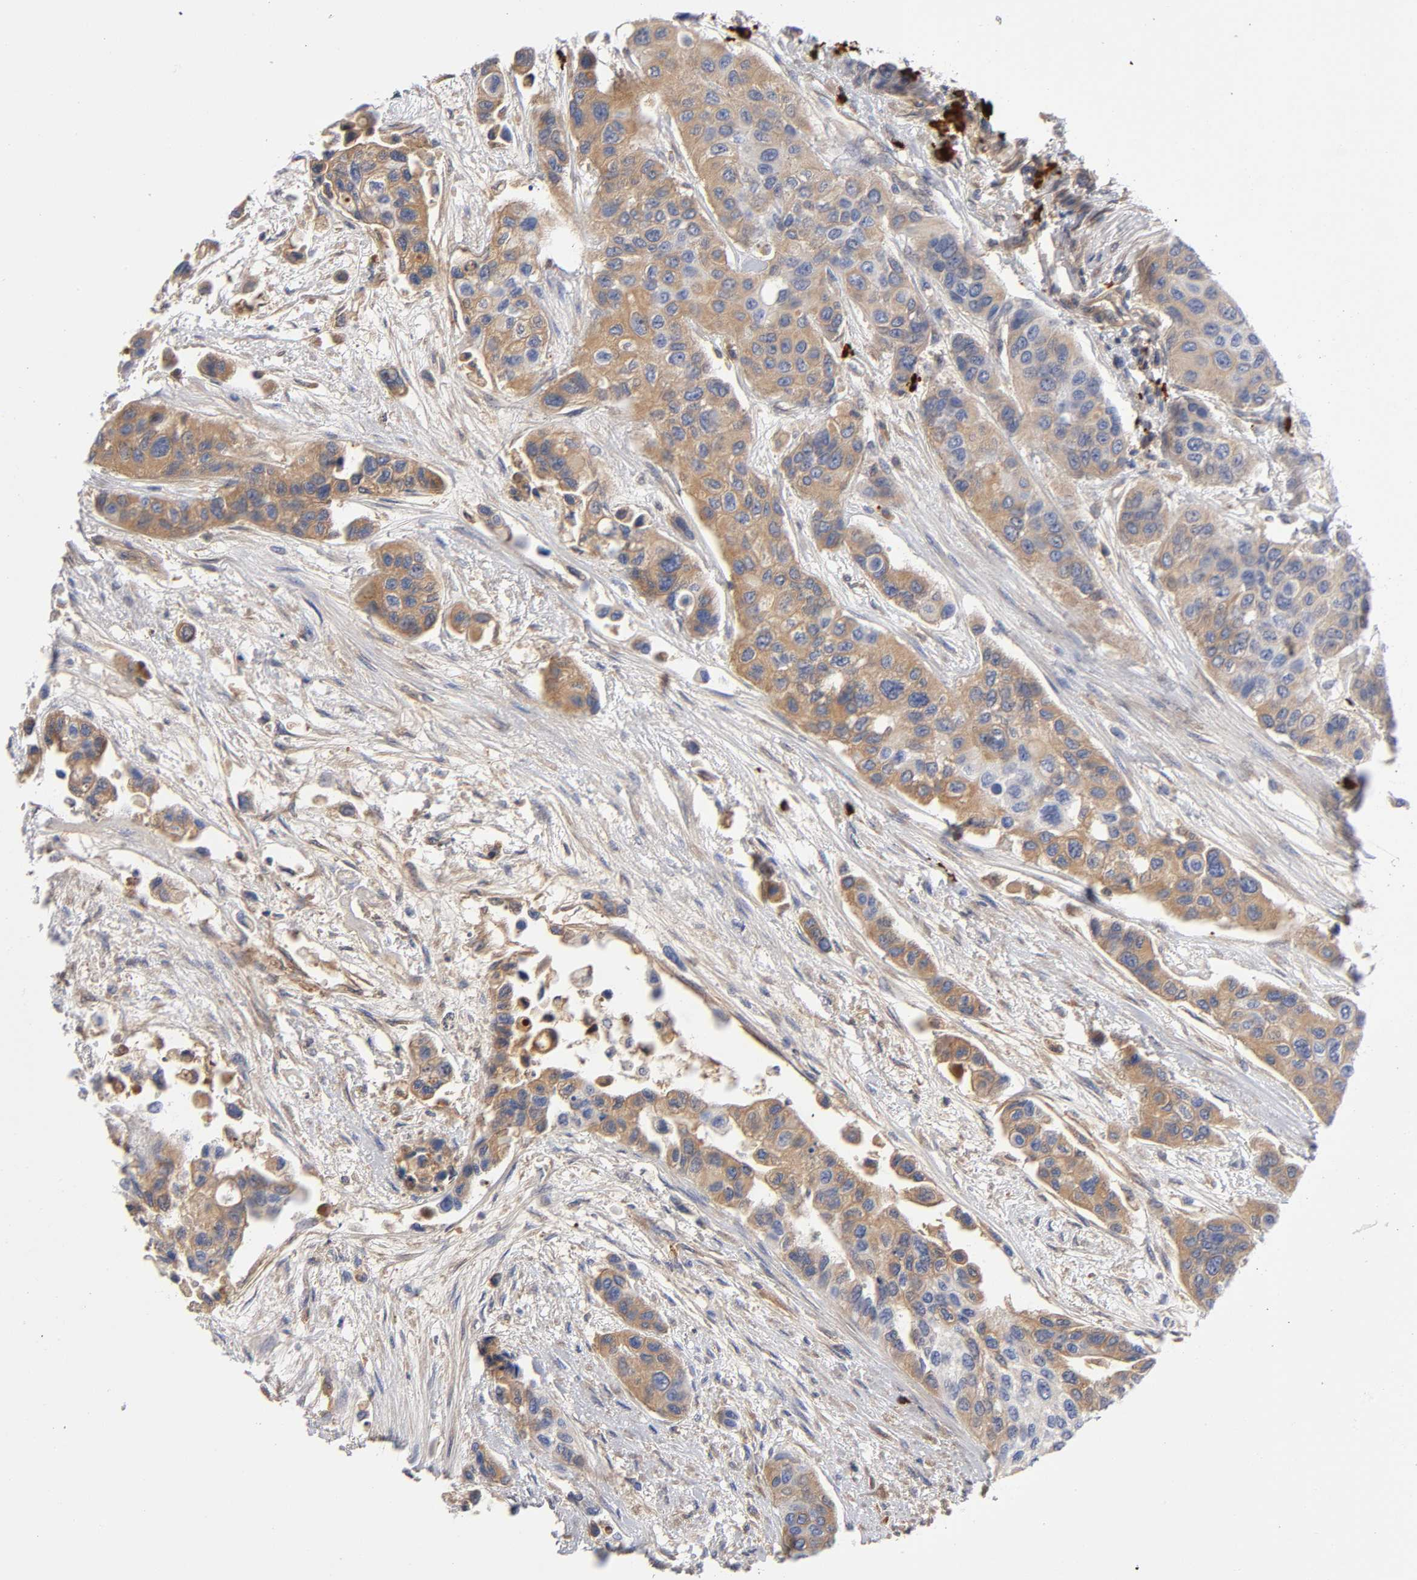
{"staining": {"intensity": "moderate", "quantity": ">75%", "location": "cytoplasmic/membranous"}, "tissue": "urothelial cancer", "cell_type": "Tumor cells", "image_type": "cancer", "snomed": [{"axis": "morphology", "description": "Urothelial carcinoma, High grade"}, {"axis": "topography", "description": "Urinary bladder"}], "caption": "High-grade urothelial carcinoma stained with immunohistochemistry (IHC) shows moderate cytoplasmic/membranous expression in about >75% of tumor cells.", "gene": "NOVA1", "patient": {"sex": "female", "age": 56}}